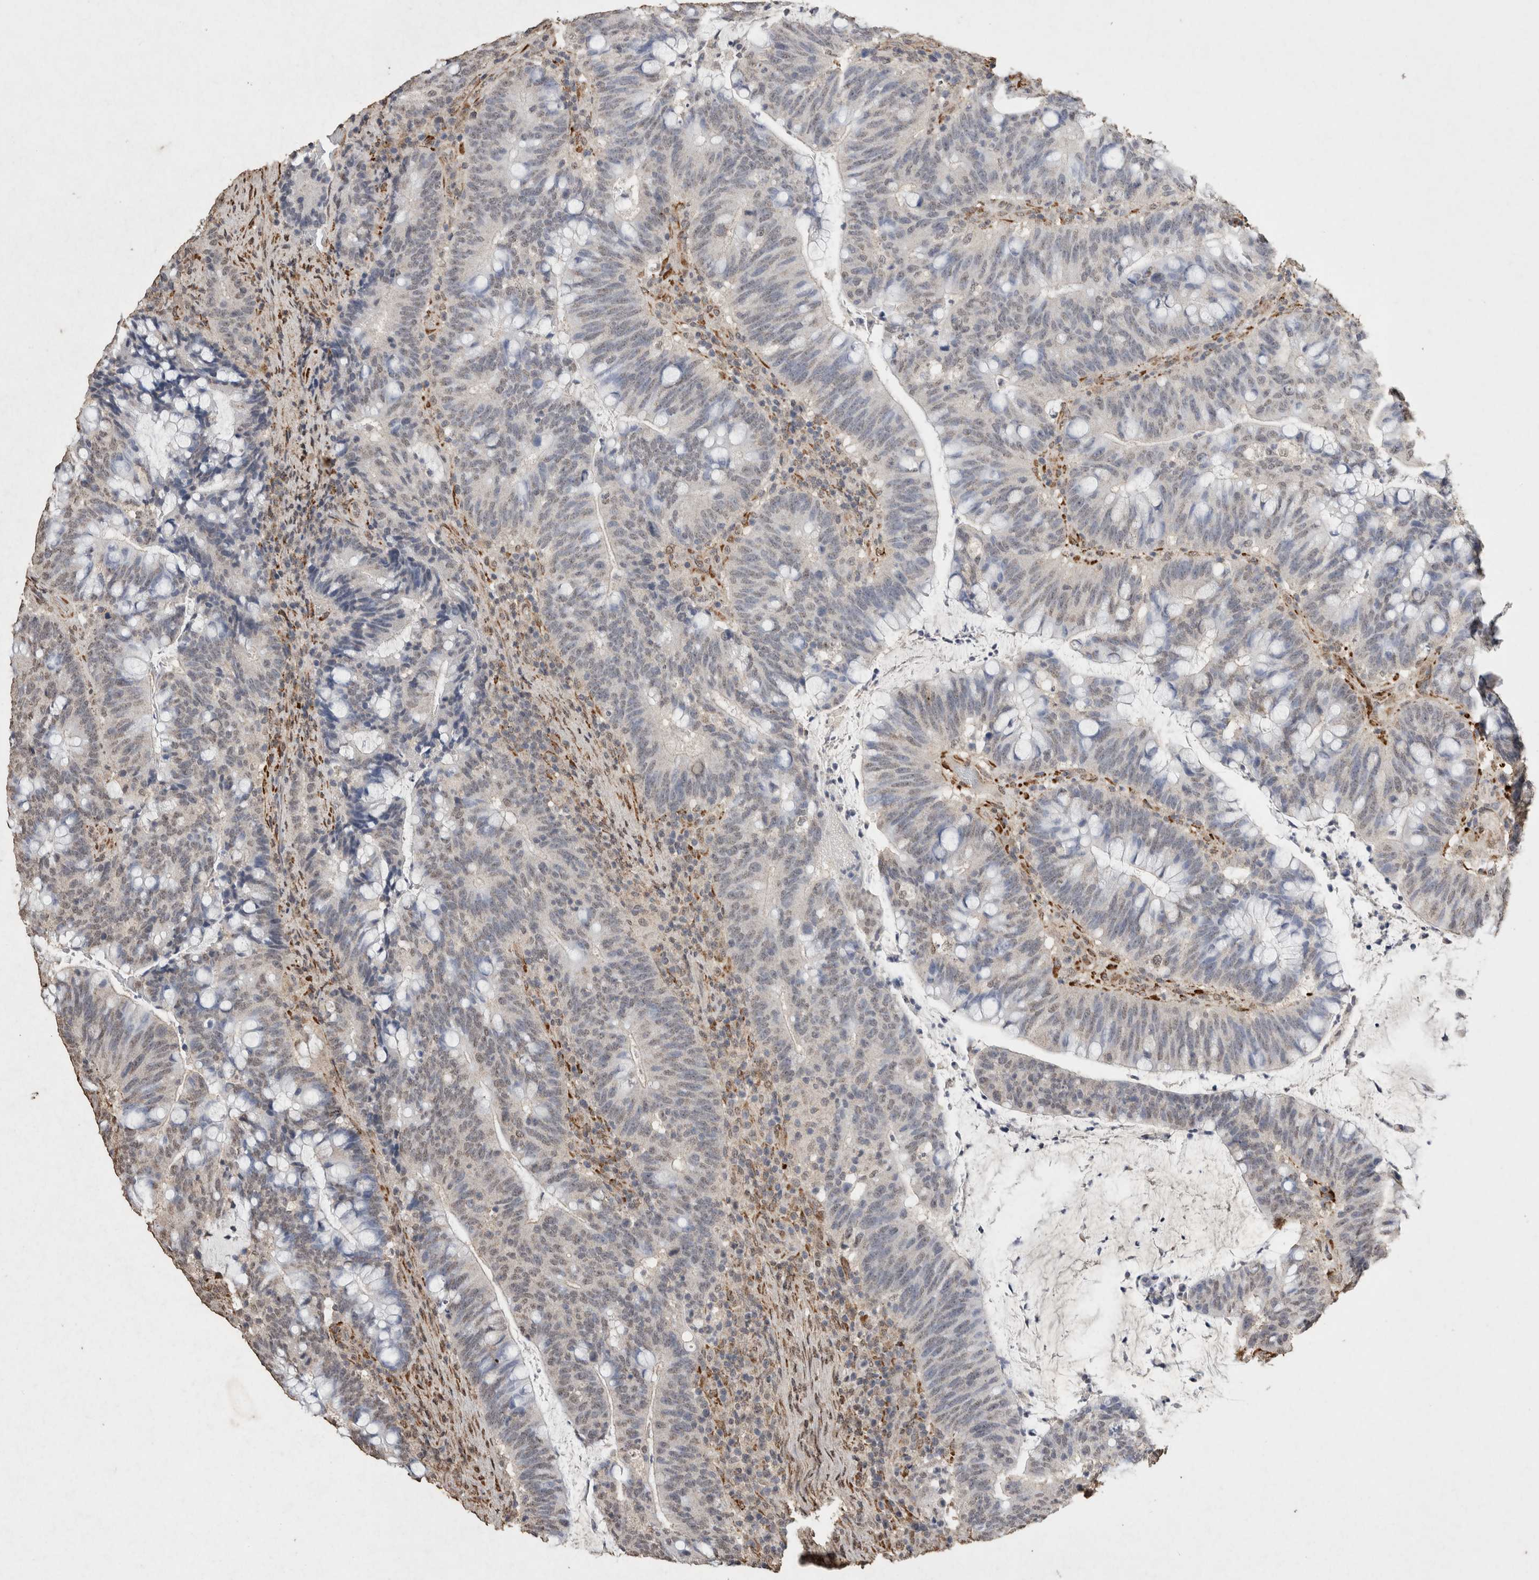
{"staining": {"intensity": "negative", "quantity": "none", "location": "none"}, "tissue": "colorectal cancer", "cell_type": "Tumor cells", "image_type": "cancer", "snomed": [{"axis": "morphology", "description": "Adenocarcinoma, NOS"}, {"axis": "topography", "description": "Colon"}], "caption": "Immunohistochemistry (IHC) photomicrograph of neoplastic tissue: adenocarcinoma (colorectal) stained with DAB exhibits no significant protein positivity in tumor cells.", "gene": "C1QTNF5", "patient": {"sex": "female", "age": 66}}